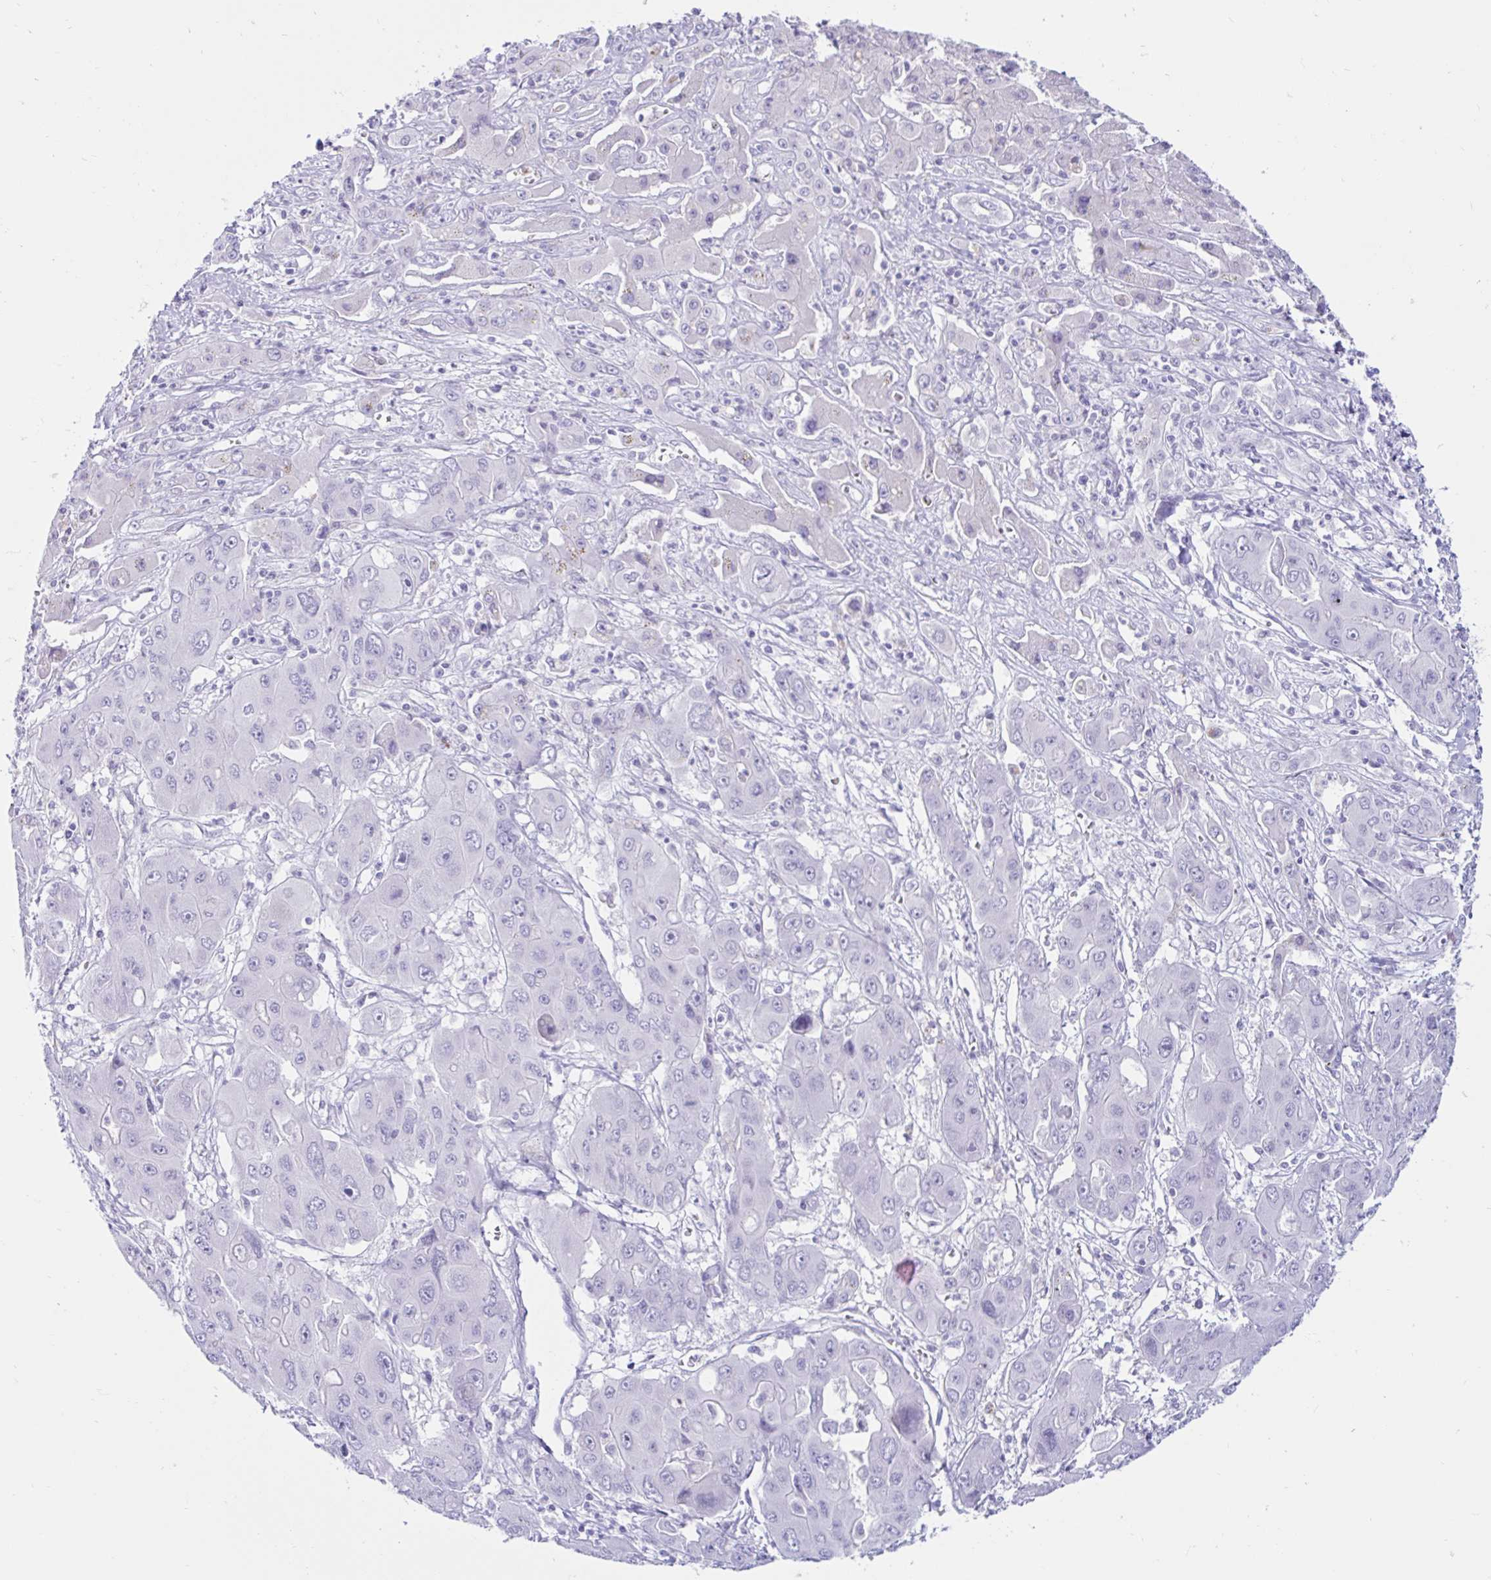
{"staining": {"intensity": "negative", "quantity": "none", "location": "none"}, "tissue": "liver cancer", "cell_type": "Tumor cells", "image_type": "cancer", "snomed": [{"axis": "morphology", "description": "Cholangiocarcinoma"}, {"axis": "topography", "description": "Liver"}], "caption": "DAB immunohistochemical staining of human cholangiocarcinoma (liver) shows no significant positivity in tumor cells. The staining is performed using DAB (3,3'-diaminobenzidine) brown chromogen with nuclei counter-stained in using hematoxylin.", "gene": "BEST1", "patient": {"sex": "male", "age": 67}}